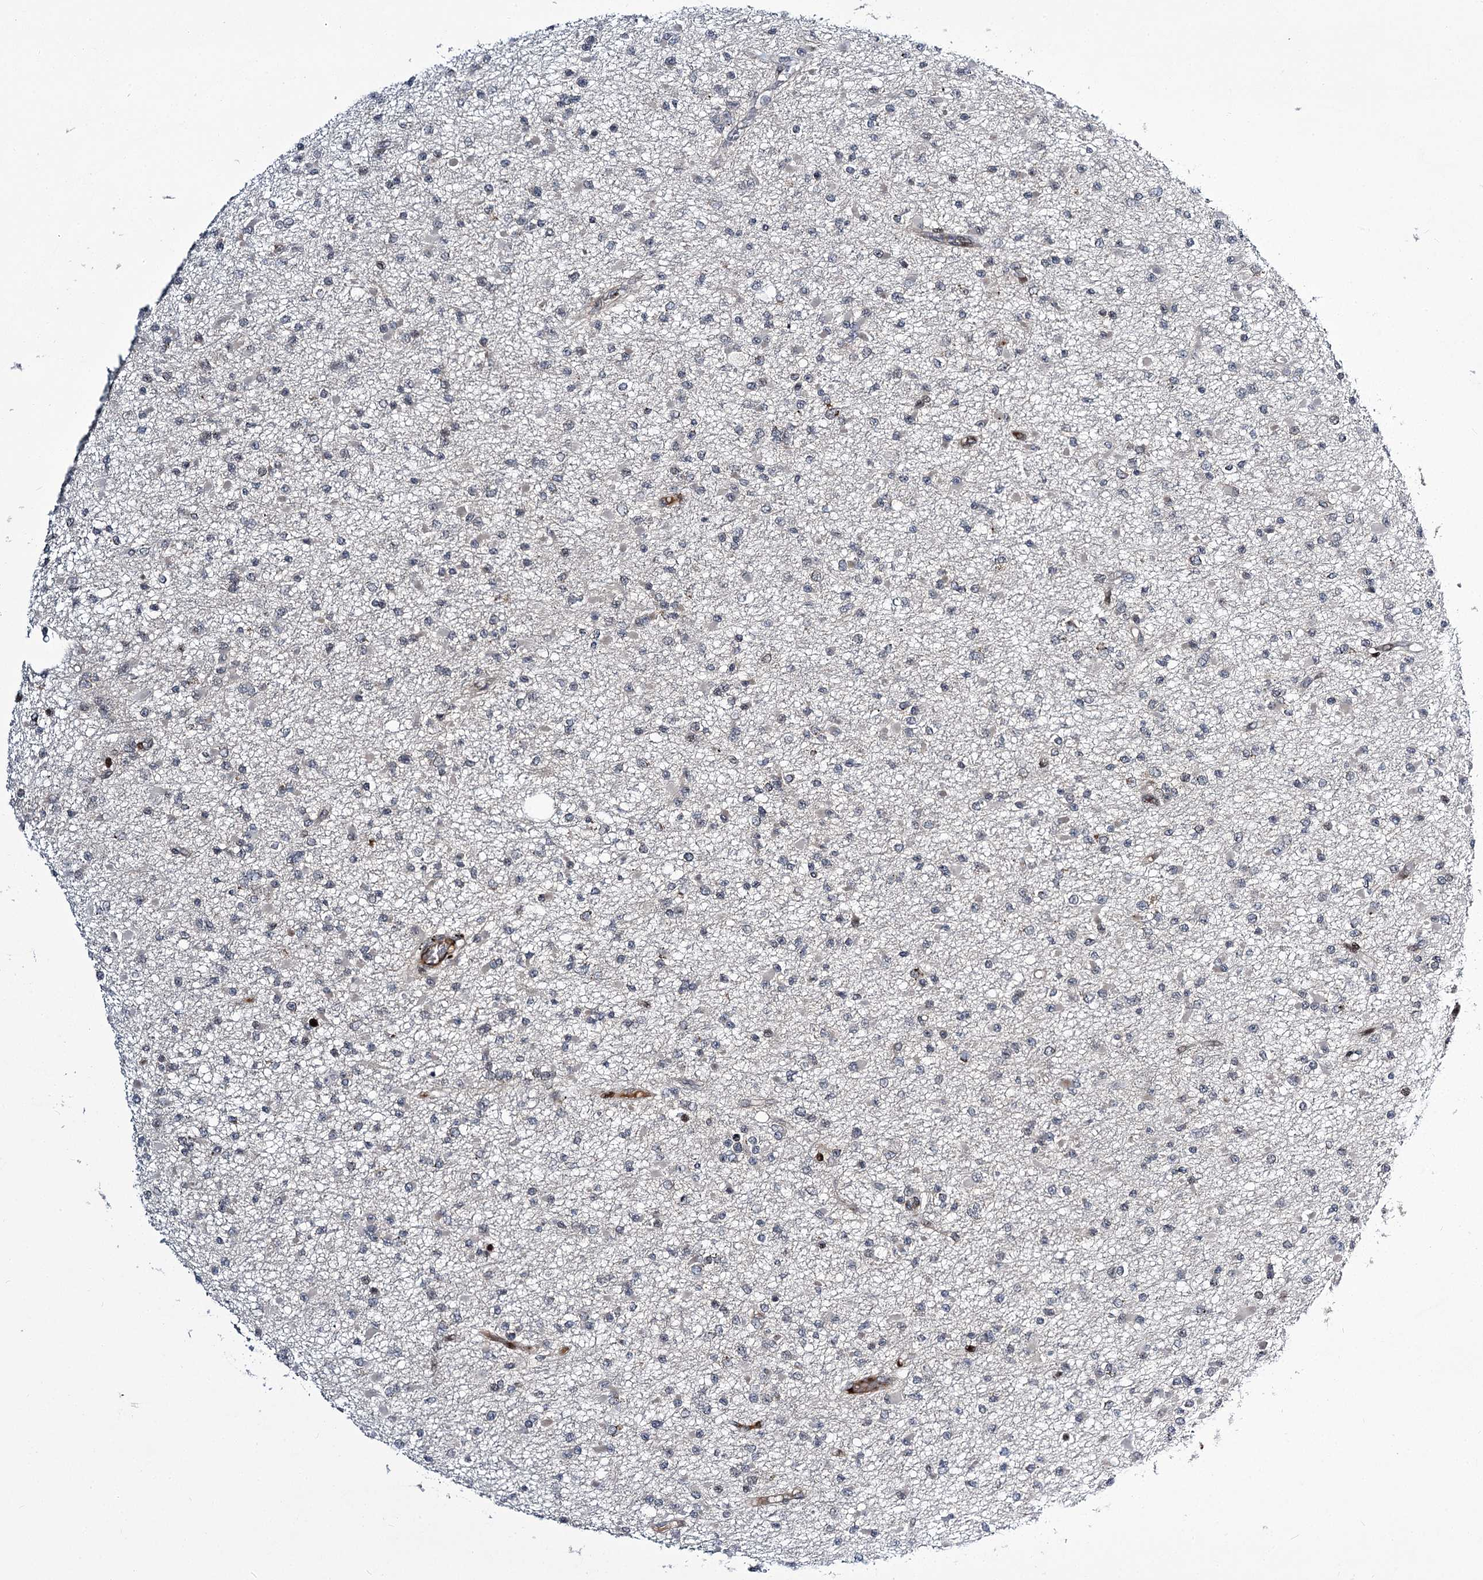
{"staining": {"intensity": "negative", "quantity": "none", "location": "none"}, "tissue": "glioma", "cell_type": "Tumor cells", "image_type": "cancer", "snomed": [{"axis": "morphology", "description": "Glioma, malignant, Low grade"}, {"axis": "topography", "description": "Brain"}], "caption": "Histopathology image shows no significant protein staining in tumor cells of glioma. Nuclei are stained in blue.", "gene": "ITFG2", "patient": {"sex": "female", "age": 22}}